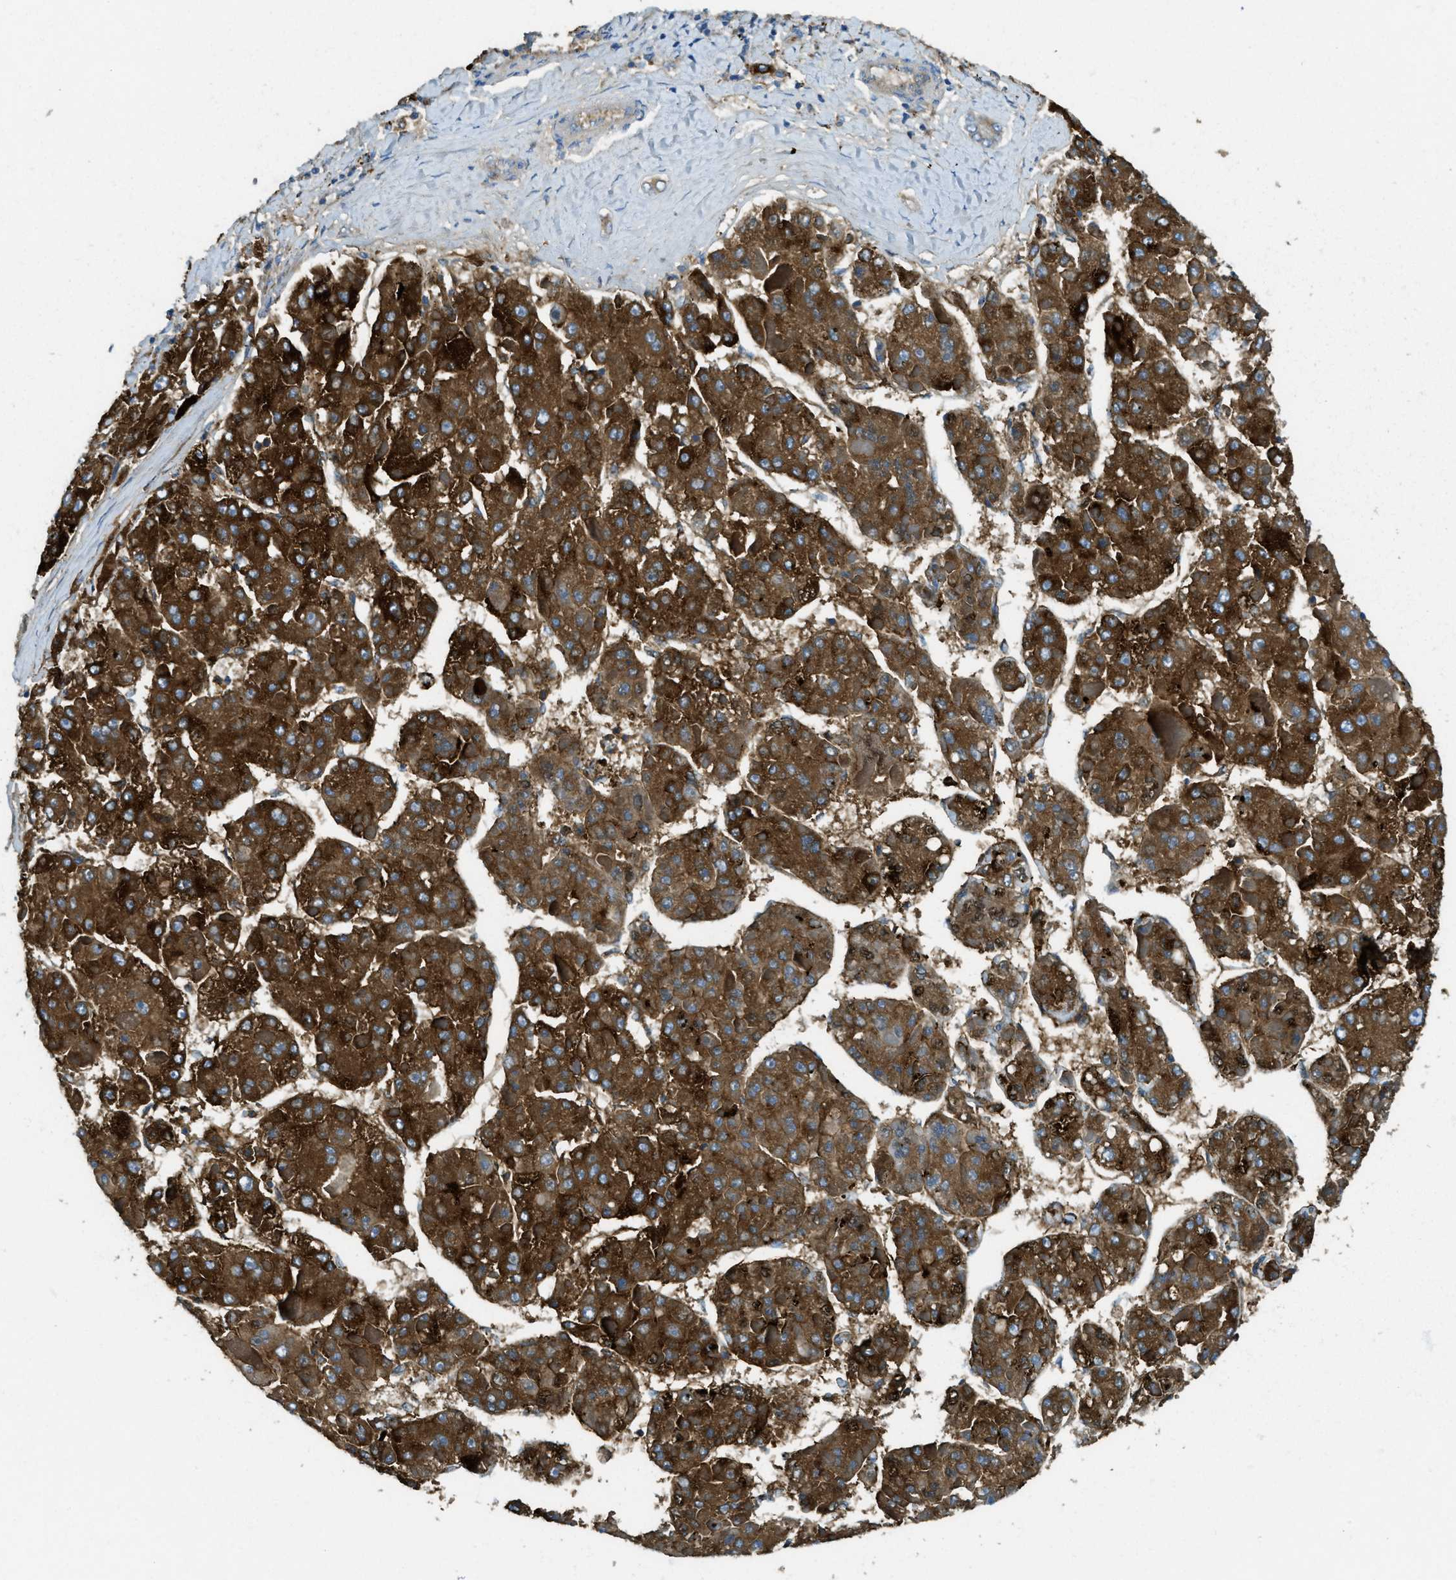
{"staining": {"intensity": "strong", "quantity": ">75%", "location": "cytoplasmic/membranous"}, "tissue": "liver cancer", "cell_type": "Tumor cells", "image_type": "cancer", "snomed": [{"axis": "morphology", "description": "Carcinoma, Hepatocellular, NOS"}, {"axis": "topography", "description": "Liver"}], "caption": "Liver hepatocellular carcinoma was stained to show a protein in brown. There is high levels of strong cytoplasmic/membranous staining in about >75% of tumor cells.", "gene": "TRIM59", "patient": {"sex": "female", "age": 73}}